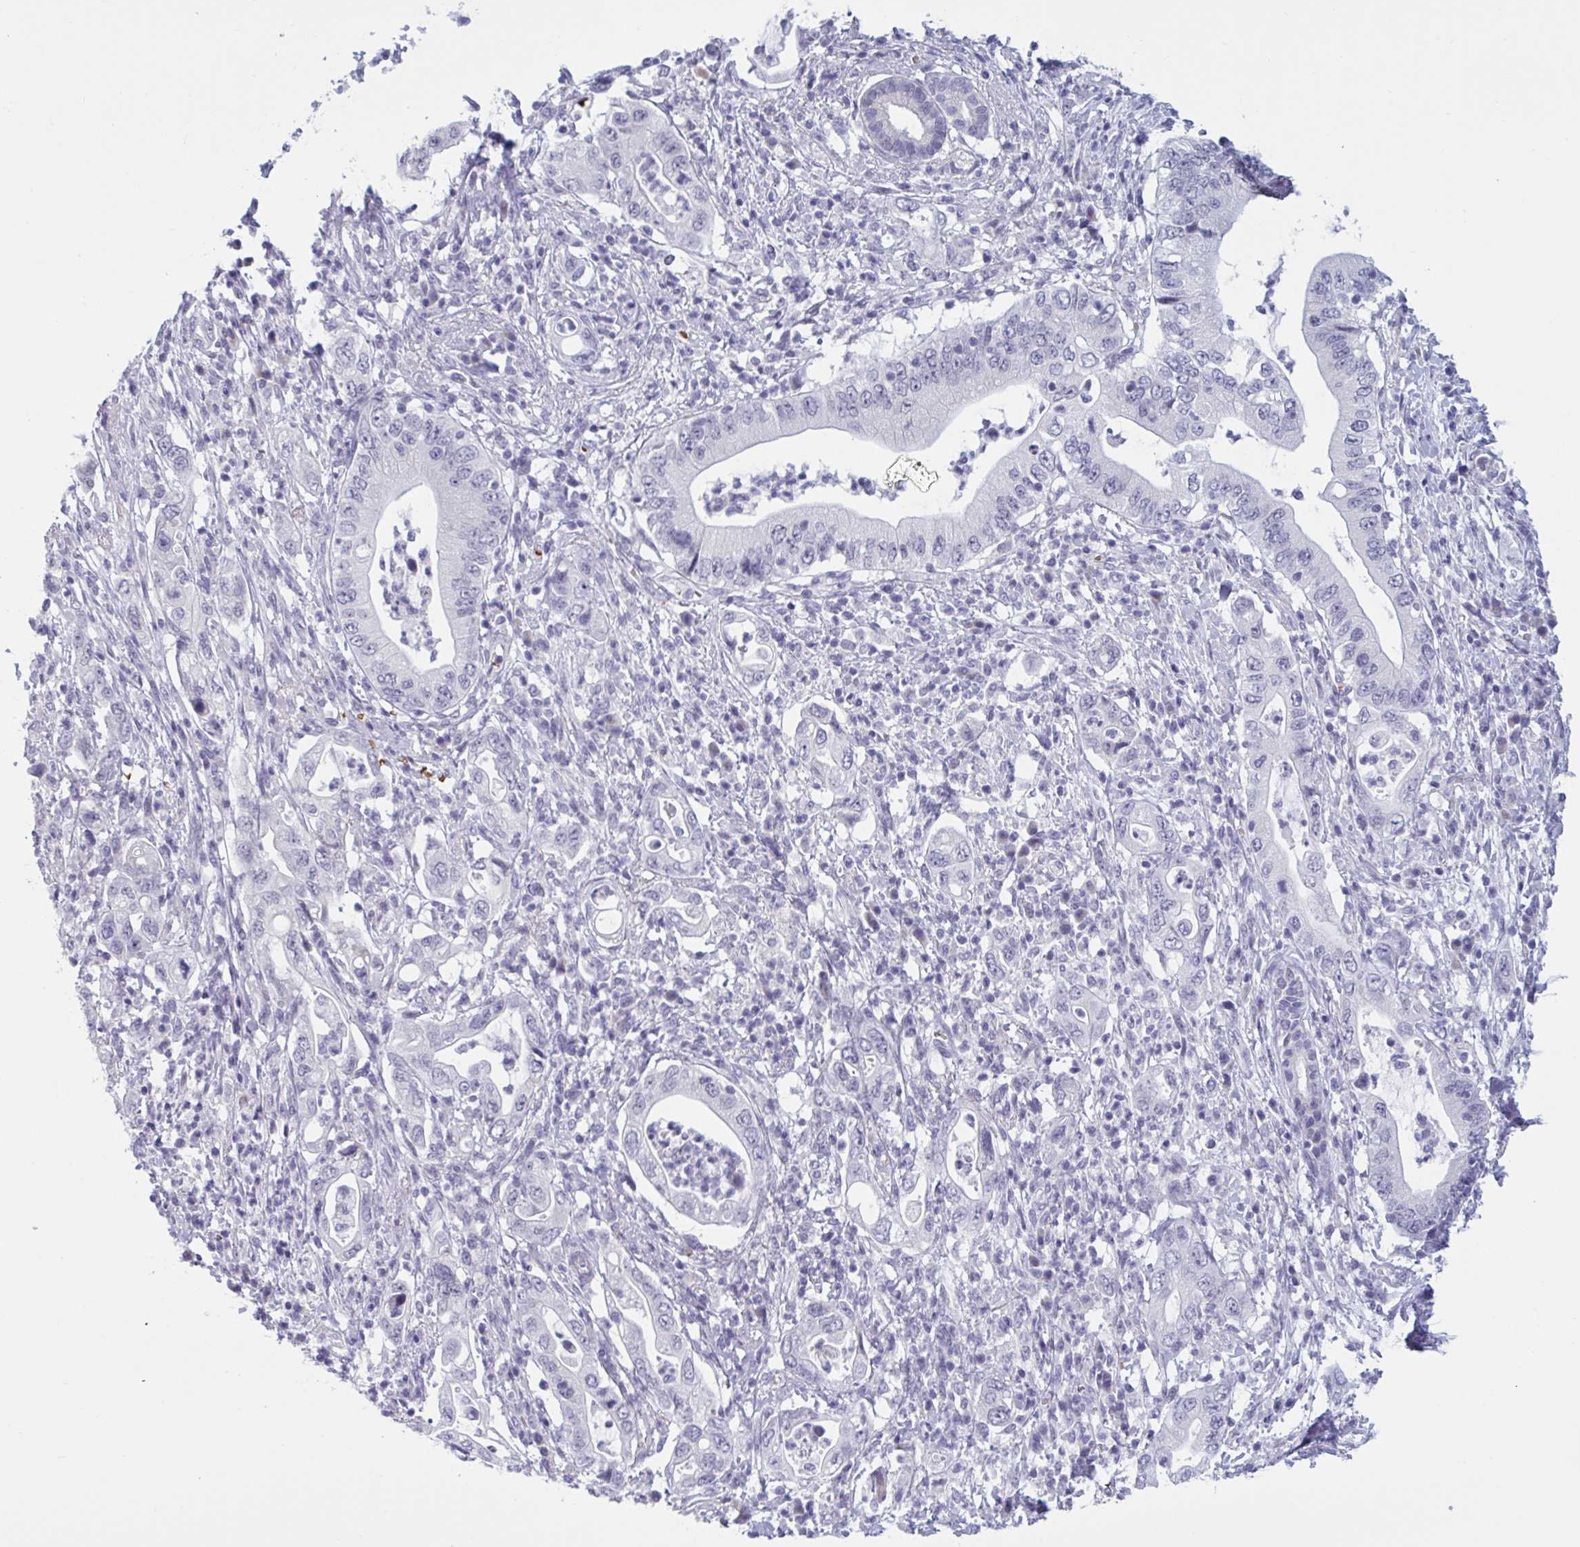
{"staining": {"intensity": "negative", "quantity": "none", "location": "none"}, "tissue": "pancreatic cancer", "cell_type": "Tumor cells", "image_type": "cancer", "snomed": [{"axis": "morphology", "description": "Adenocarcinoma, NOS"}, {"axis": "topography", "description": "Pancreas"}], "caption": "An image of adenocarcinoma (pancreatic) stained for a protein exhibits no brown staining in tumor cells.", "gene": "HSD11B2", "patient": {"sex": "female", "age": 72}}